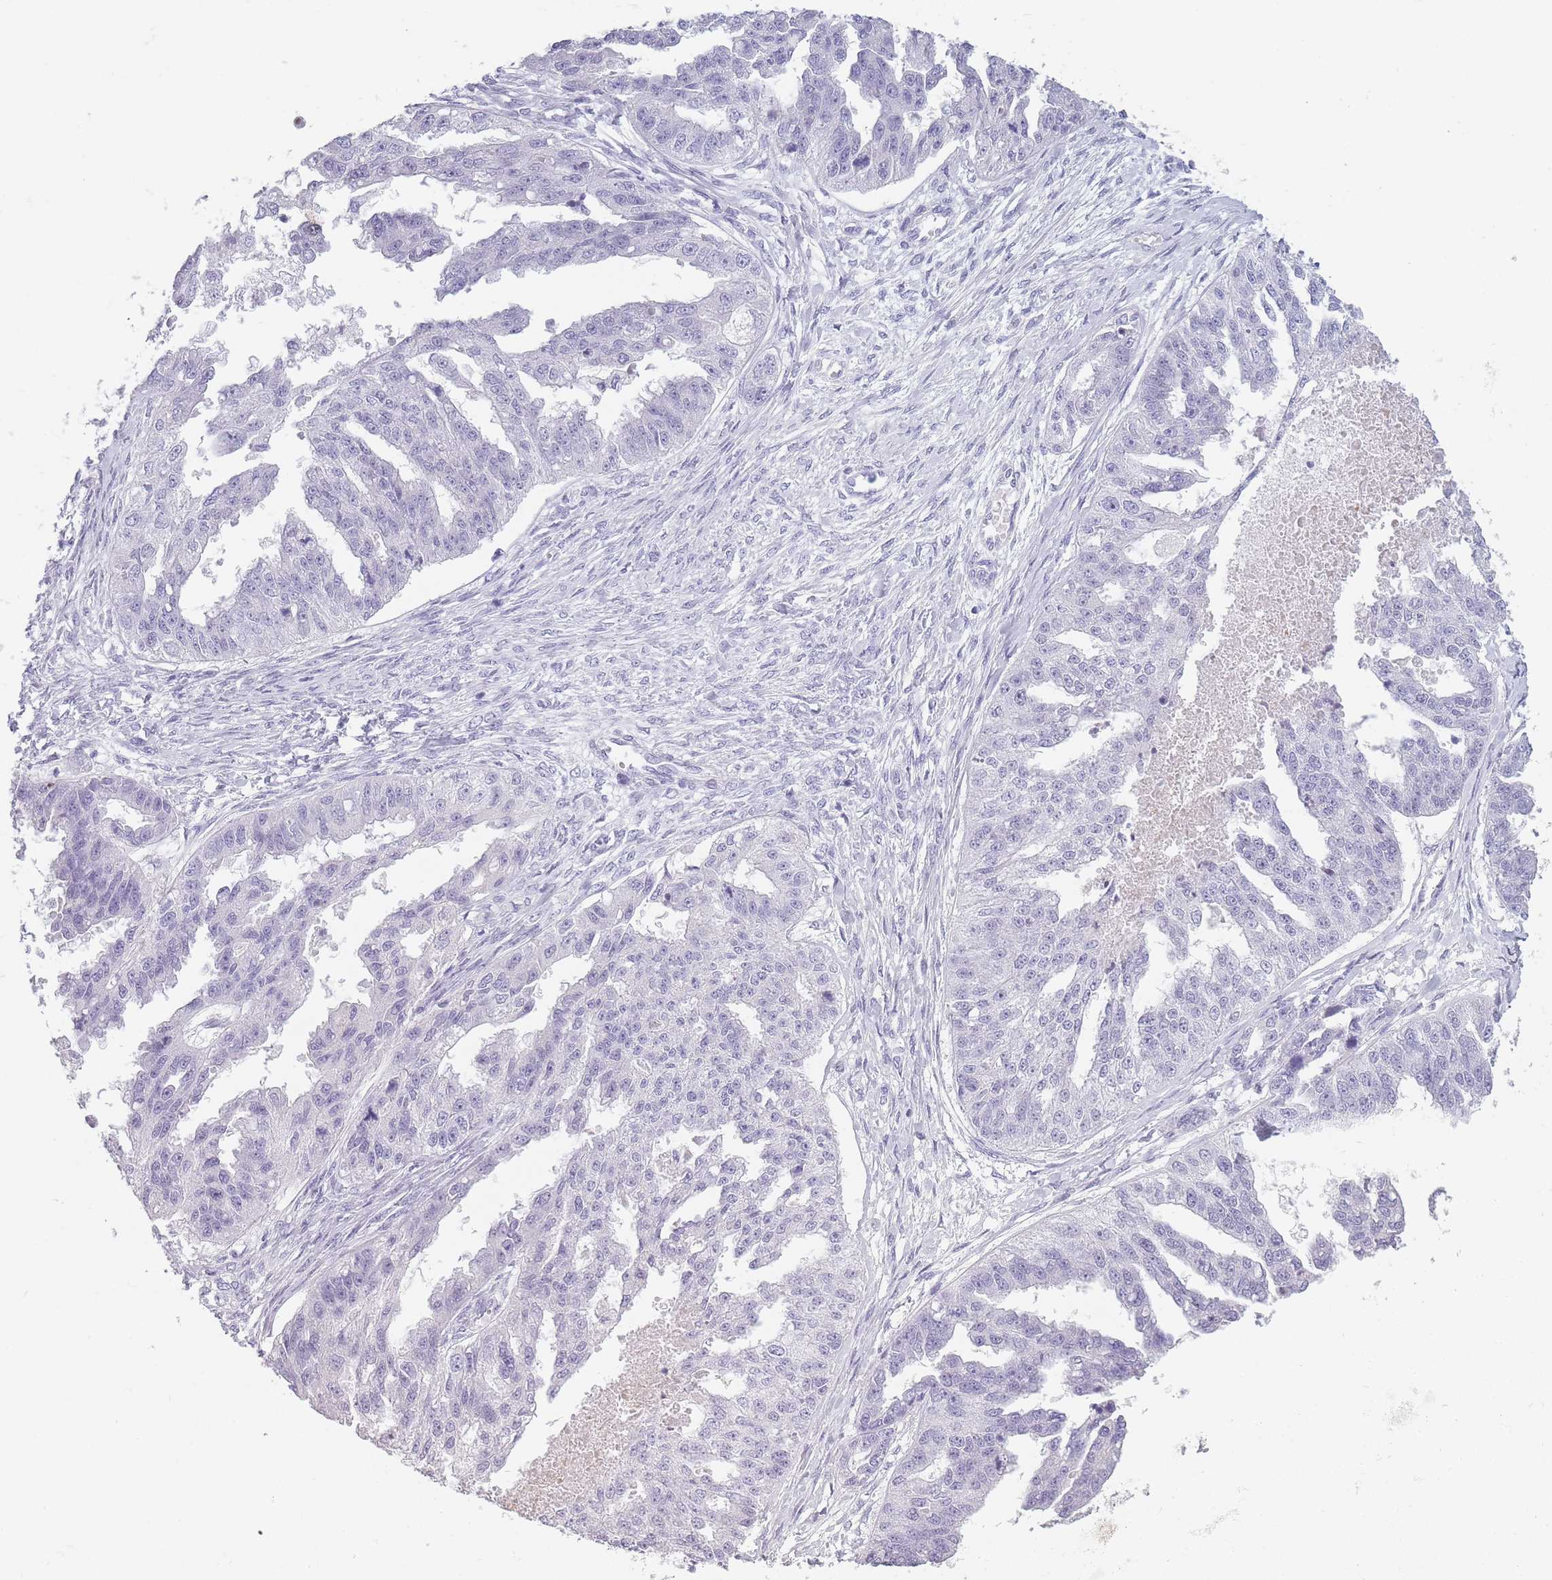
{"staining": {"intensity": "negative", "quantity": "none", "location": "none"}, "tissue": "ovarian cancer", "cell_type": "Tumor cells", "image_type": "cancer", "snomed": [{"axis": "morphology", "description": "Cystadenocarcinoma, serous, NOS"}, {"axis": "topography", "description": "Ovary"}], "caption": "This is an immunohistochemistry (IHC) image of serous cystadenocarcinoma (ovarian). There is no expression in tumor cells.", "gene": "GGT1", "patient": {"sex": "female", "age": 58}}